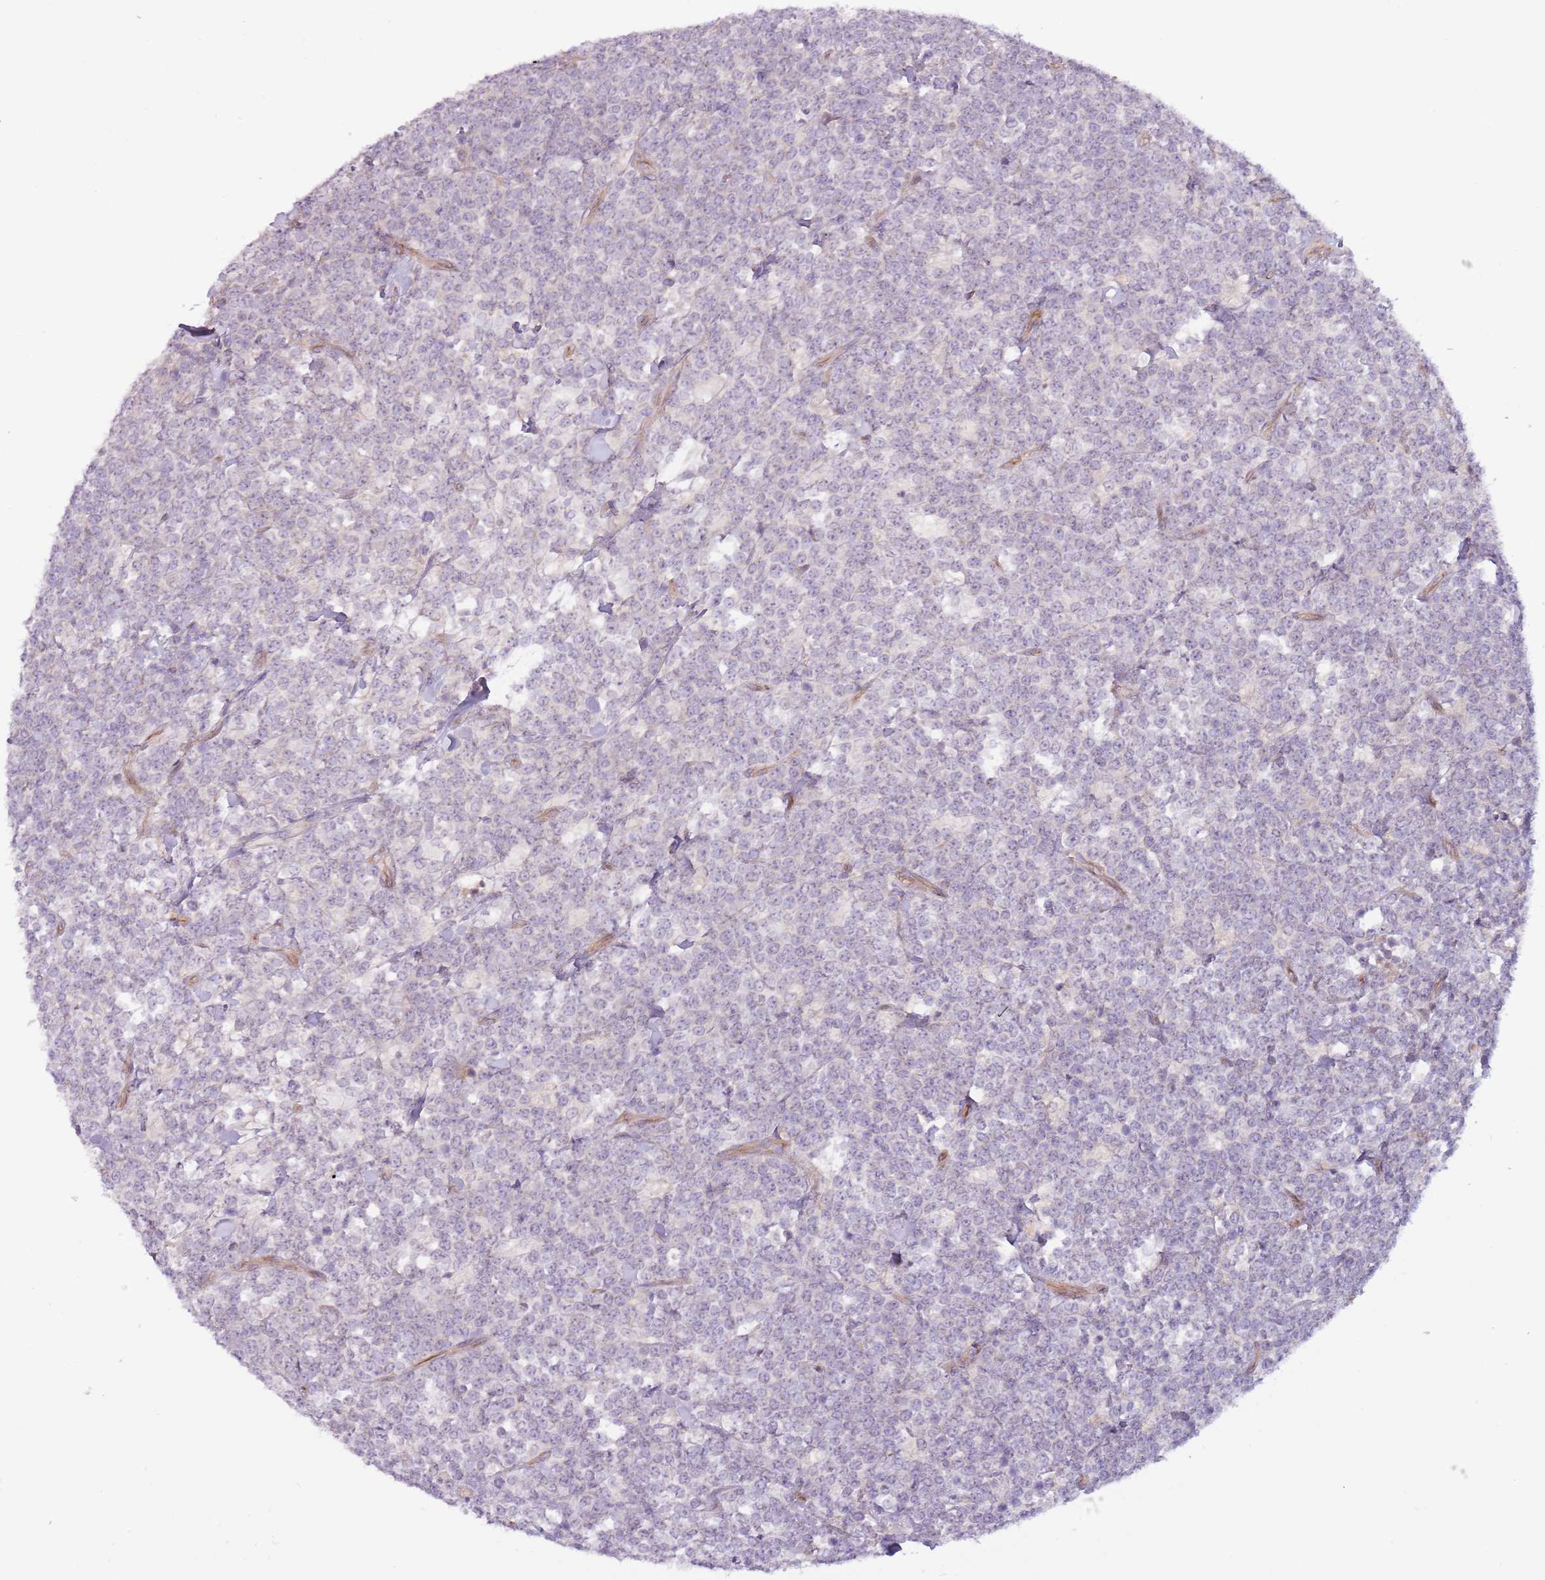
{"staining": {"intensity": "negative", "quantity": "none", "location": "none"}, "tissue": "lymphoma", "cell_type": "Tumor cells", "image_type": "cancer", "snomed": [{"axis": "morphology", "description": "Malignant lymphoma, non-Hodgkin's type, High grade"}, {"axis": "topography", "description": "Small intestine"}, {"axis": "topography", "description": "Colon"}], "caption": "Lymphoma was stained to show a protein in brown. There is no significant expression in tumor cells. Nuclei are stained in blue.", "gene": "MRO", "patient": {"sex": "male", "age": 8}}